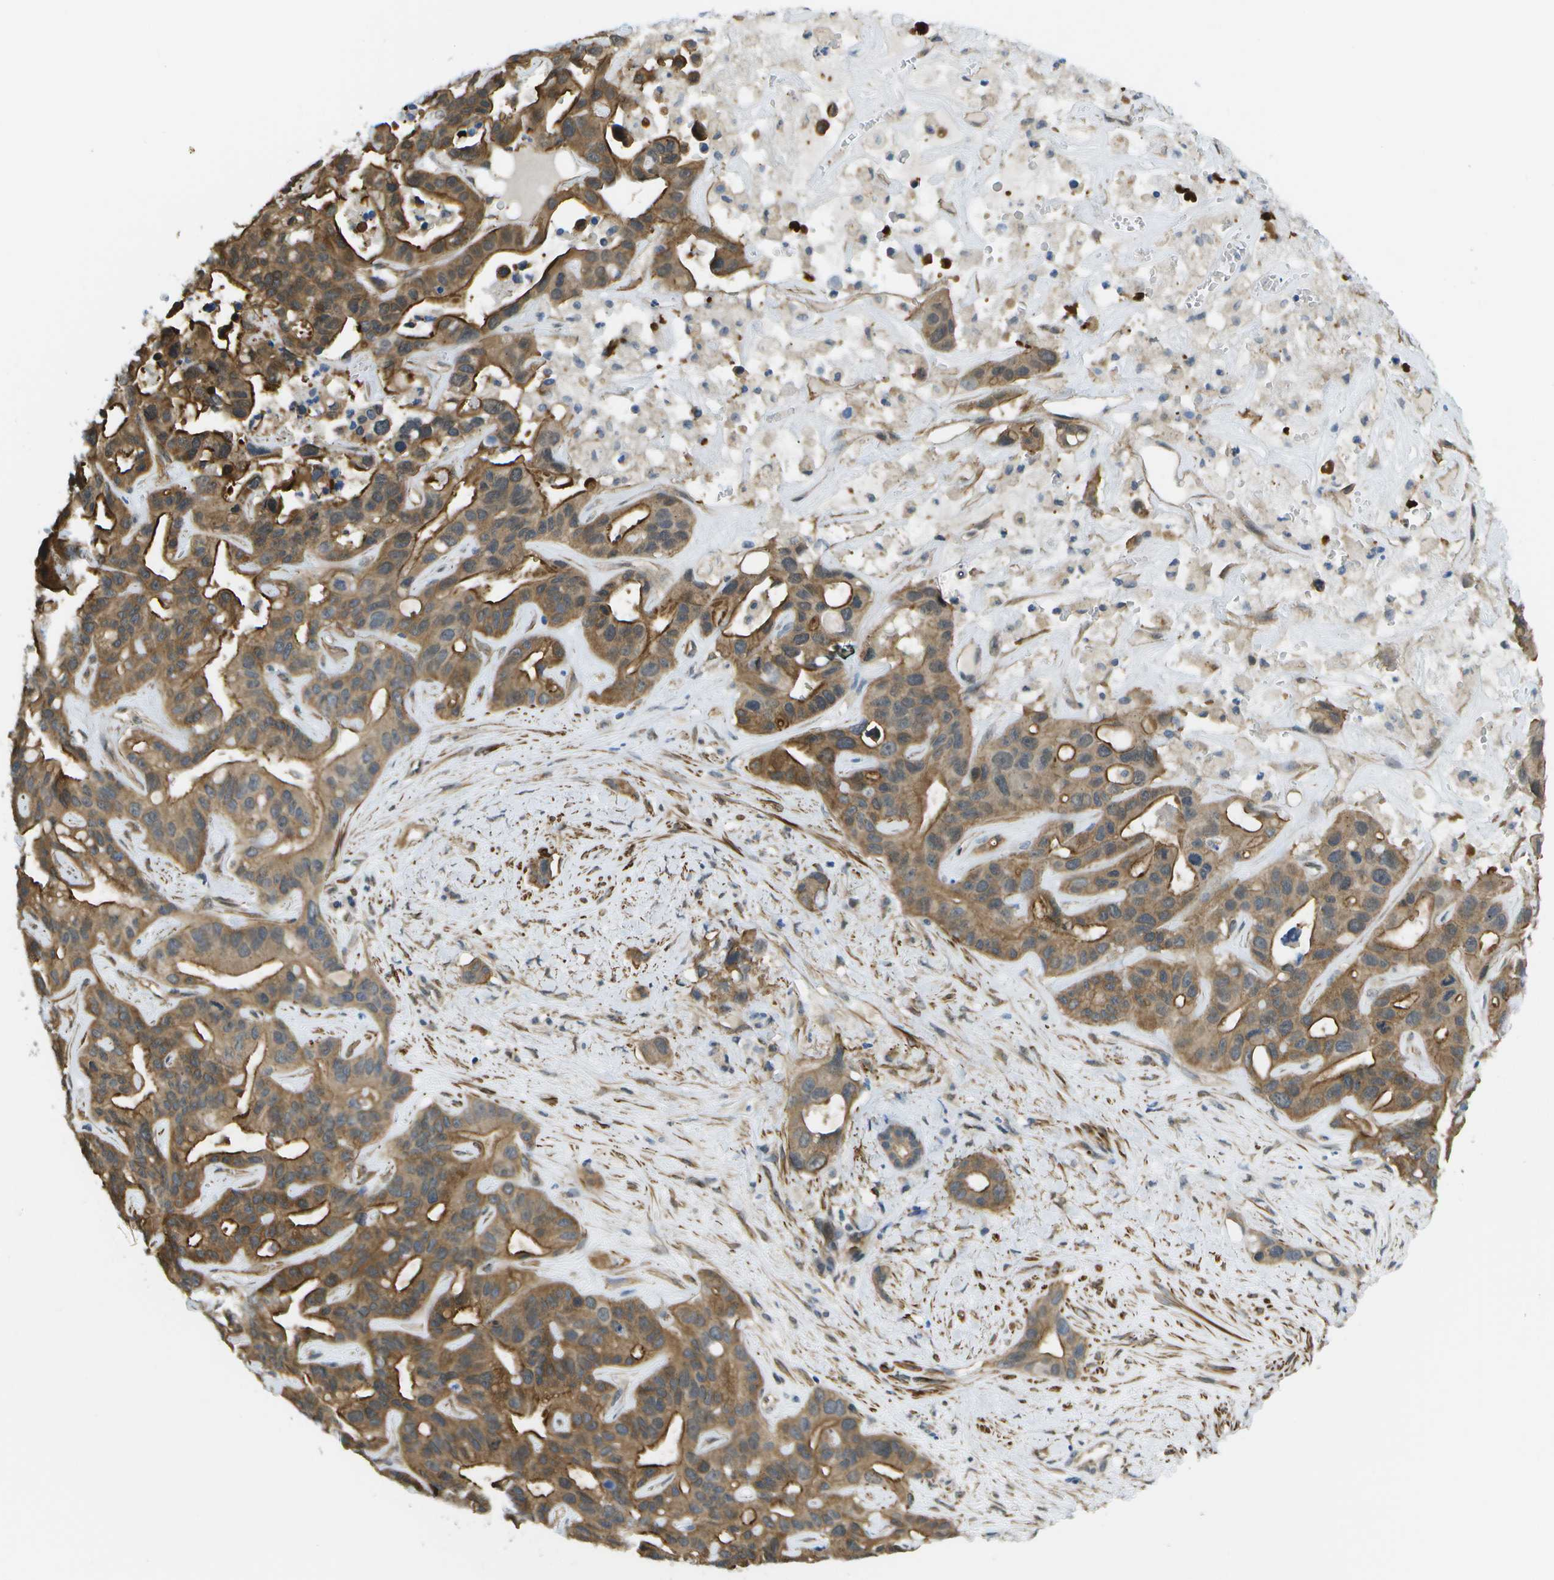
{"staining": {"intensity": "moderate", "quantity": ">75%", "location": "cytoplasmic/membranous"}, "tissue": "liver cancer", "cell_type": "Tumor cells", "image_type": "cancer", "snomed": [{"axis": "morphology", "description": "Cholangiocarcinoma"}, {"axis": "topography", "description": "Liver"}], "caption": "Cholangiocarcinoma (liver) stained with a protein marker exhibits moderate staining in tumor cells.", "gene": "KIAA0040", "patient": {"sex": "female", "age": 65}}